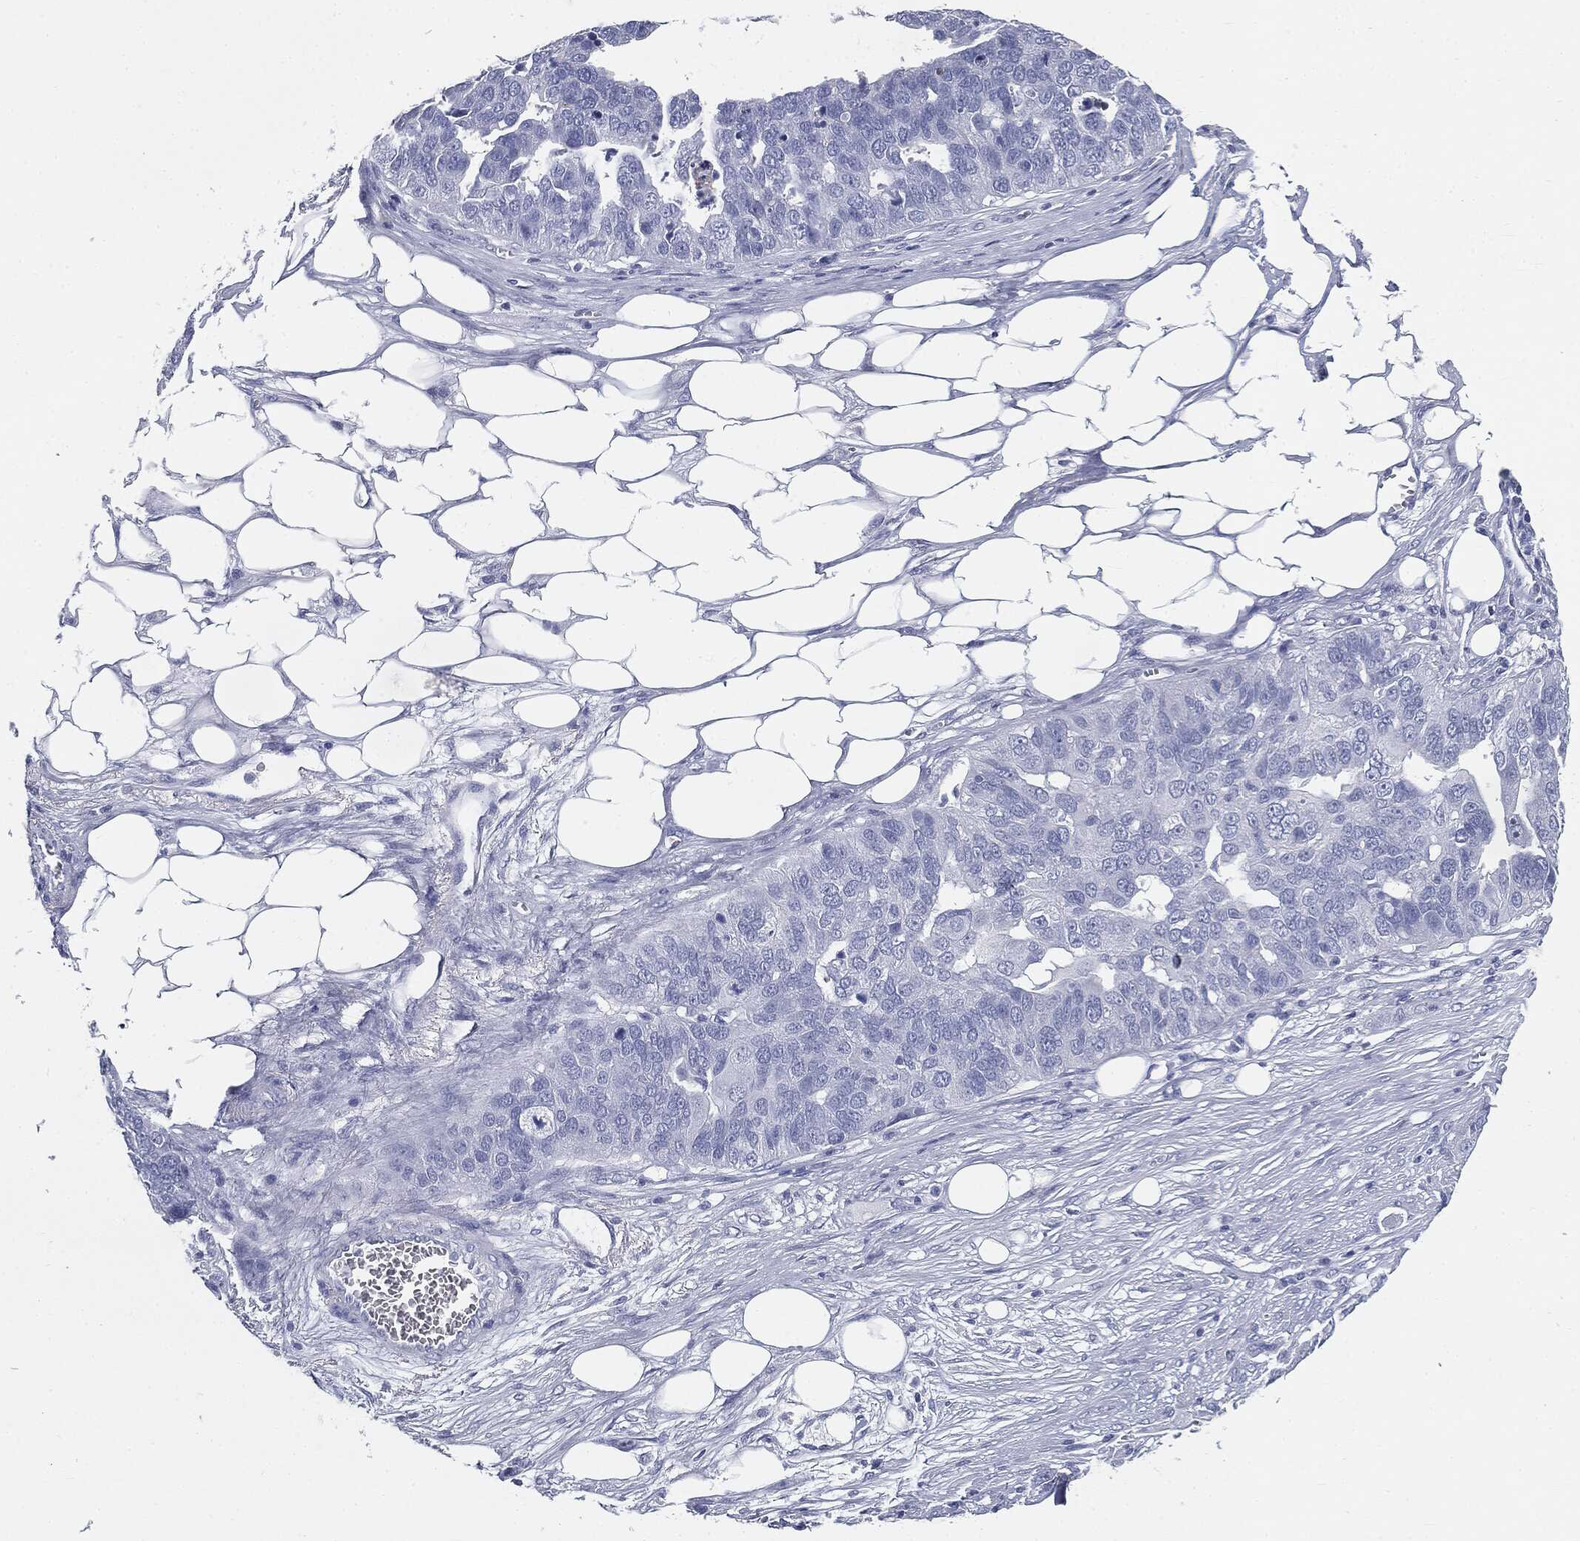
{"staining": {"intensity": "negative", "quantity": "none", "location": "none"}, "tissue": "ovarian cancer", "cell_type": "Tumor cells", "image_type": "cancer", "snomed": [{"axis": "morphology", "description": "Carcinoma, endometroid"}, {"axis": "topography", "description": "Soft tissue"}, {"axis": "topography", "description": "Ovary"}], "caption": "Immunohistochemistry (IHC) of ovarian cancer (endometroid carcinoma) demonstrates no staining in tumor cells.", "gene": "CUZD1", "patient": {"sex": "female", "age": 52}}